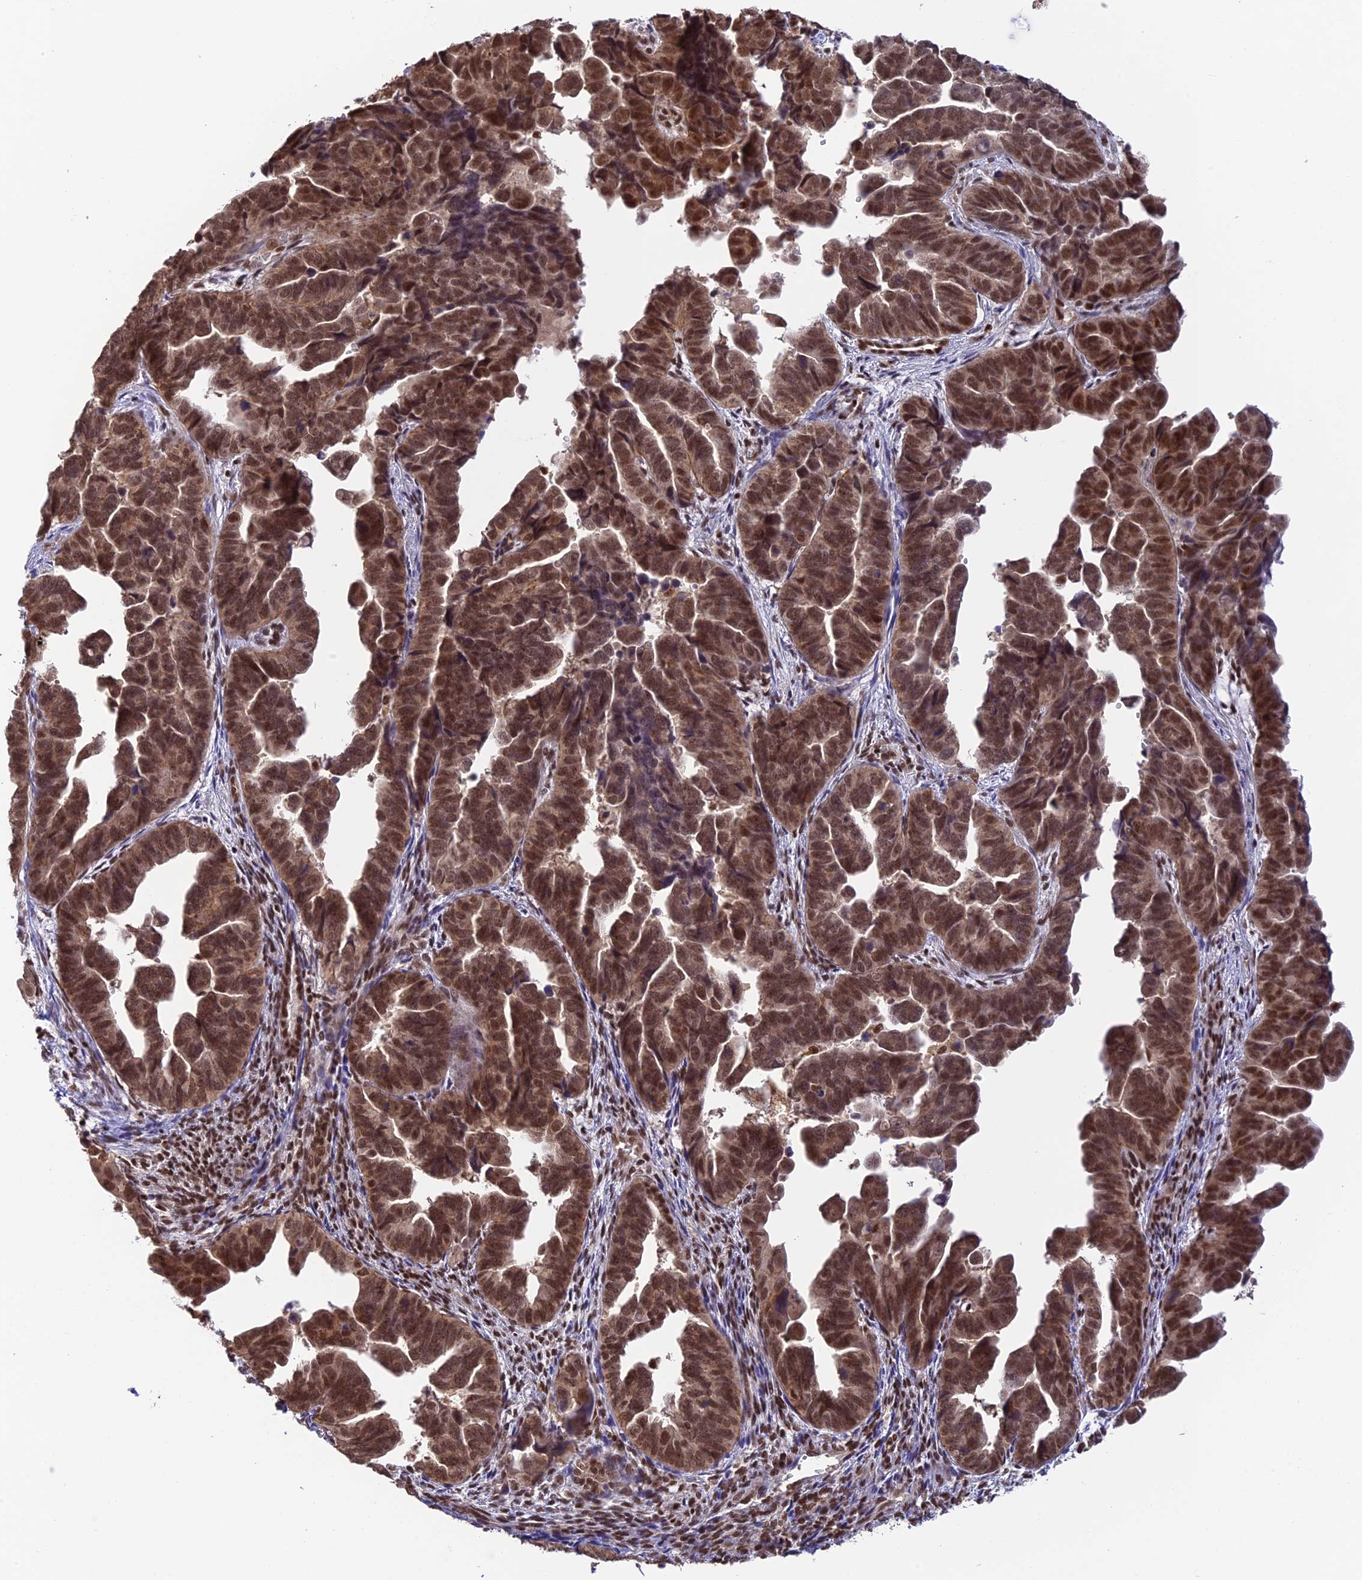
{"staining": {"intensity": "moderate", "quantity": ">75%", "location": "cytoplasmic/membranous,nuclear"}, "tissue": "endometrial cancer", "cell_type": "Tumor cells", "image_type": "cancer", "snomed": [{"axis": "morphology", "description": "Adenocarcinoma, NOS"}, {"axis": "topography", "description": "Endometrium"}], "caption": "Protein staining reveals moderate cytoplasmic/membranous and nuclear staining in approximately >75% of tumor cells in endometrial cancer (adenocarcinoma).", "gene": "THAP11", "patient": {"sex": "female", "age": 75}}